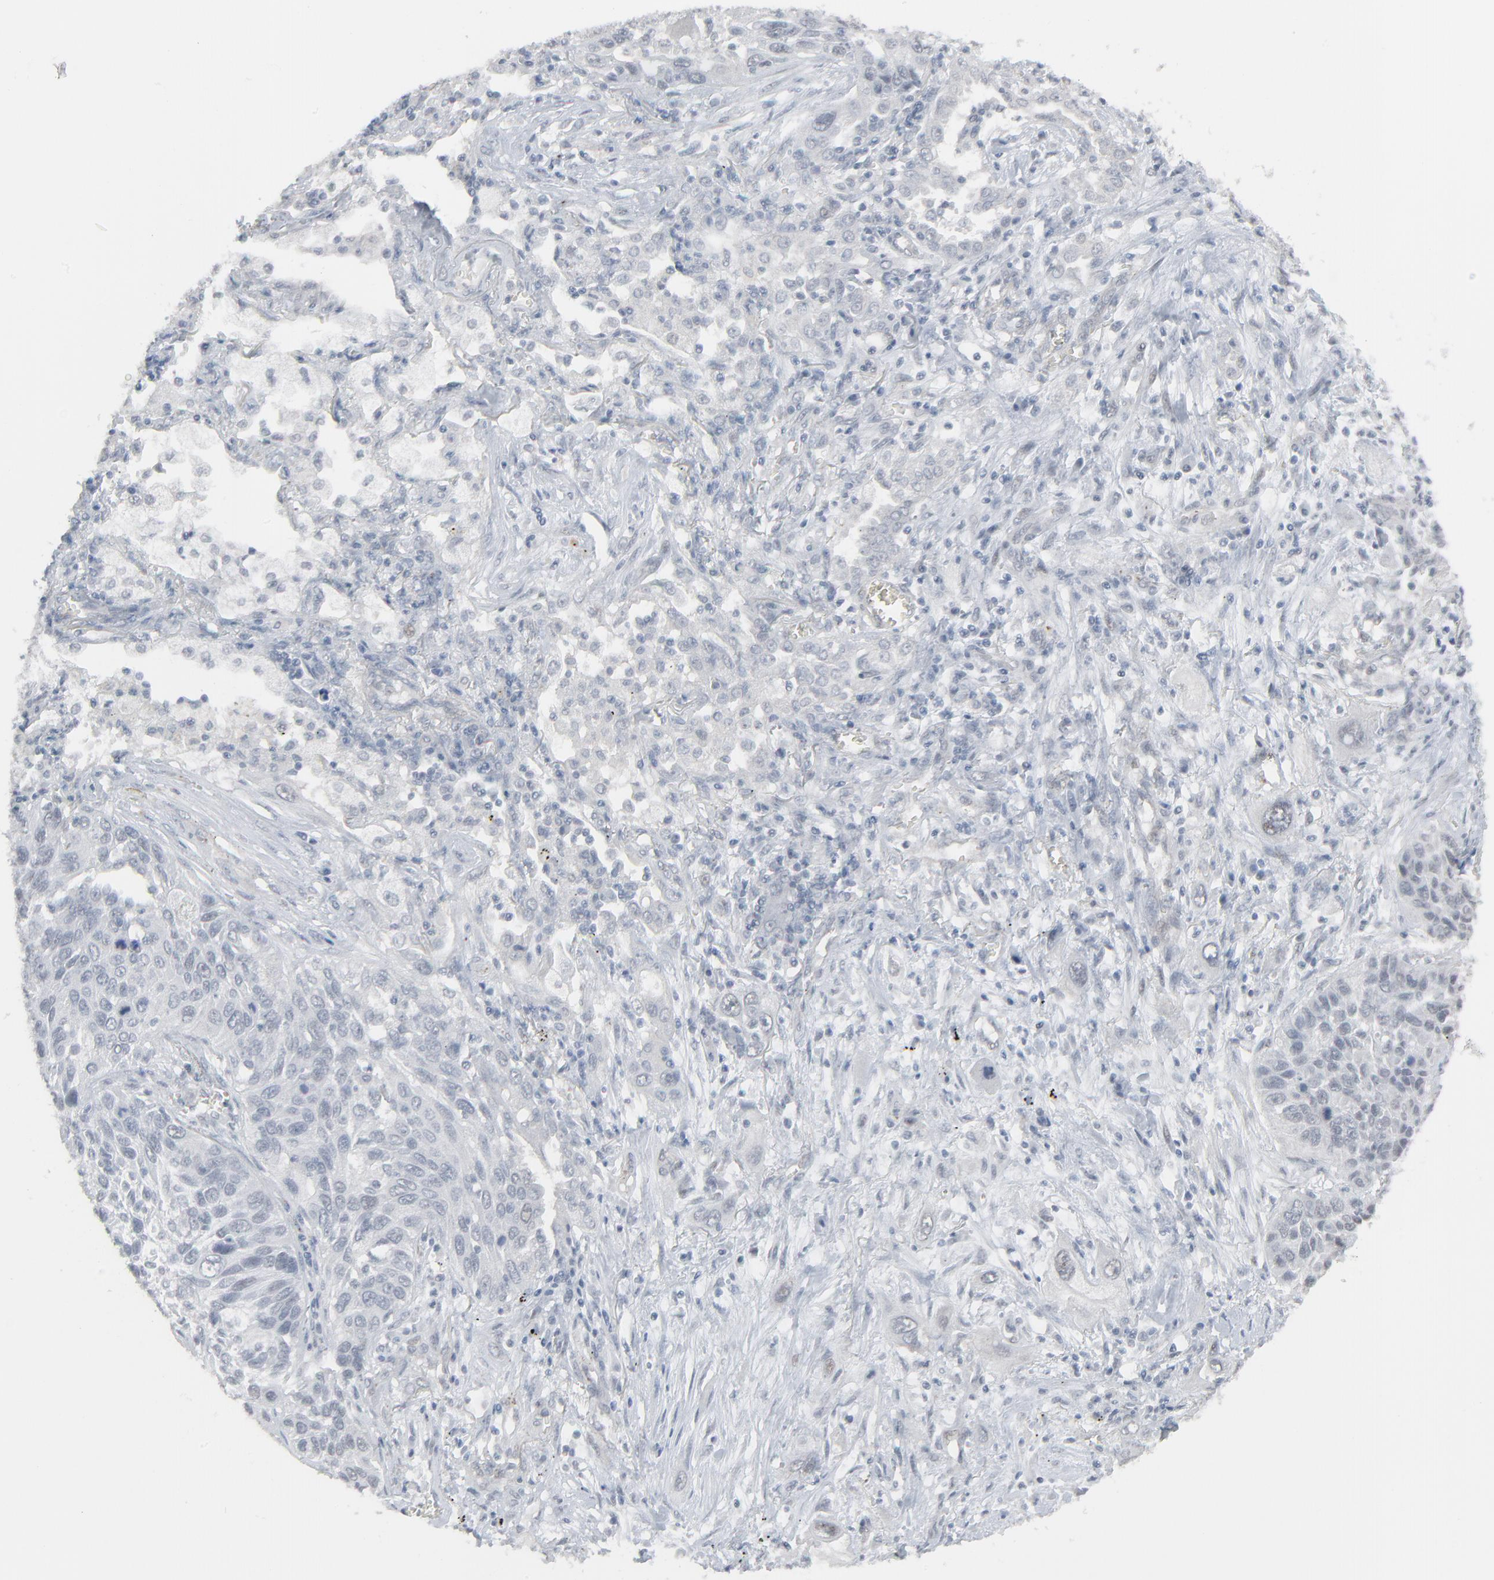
{"staining": {"intensity": "negative", "quantity": "none", "location": "none"}, "tissue": "lung cancer", "cell_type": "Tumor cells", "image_type": "cancer", "snomed": [{"axis": "morphology", "description": "Squamous cell carcinoma, NOS"}, {"axis": "topography", "description": "Lung"}], "caption": "A high-resolution photomicrograph shows immunohistochemistry (IHC) staining of lung cancer (squamous cell carcinoma), which demonstrates no significant expression in tumor cells.", "gene": "NEUROD1", "patient": {"sex": "female", "age": 76}}